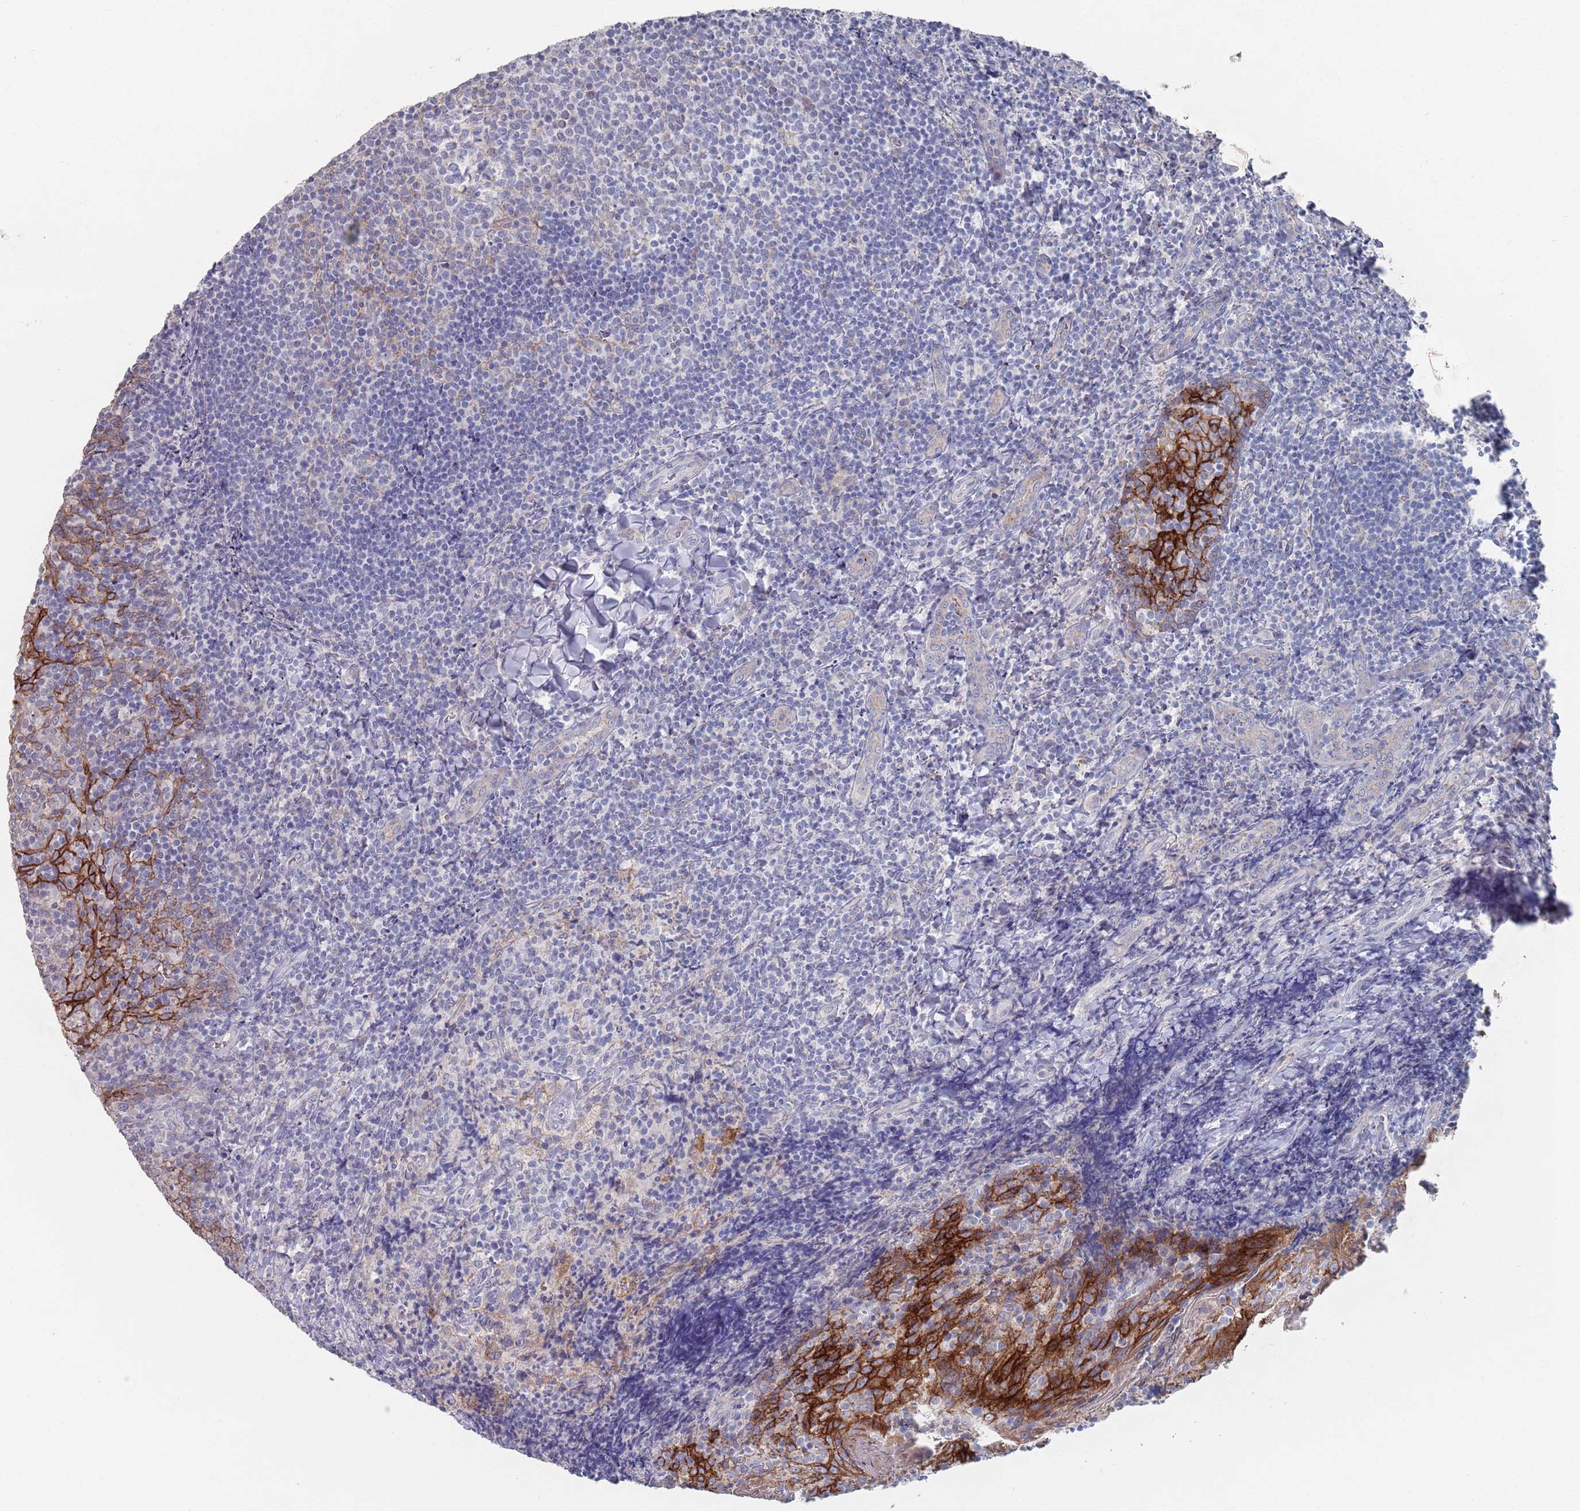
{"staining": {"intensity": "moderate", "quantity": "<25%", "location": "cytoplasmic/membranous"}, "tissue": "tonsil", "cell_type": "Germinal center cells", "image_type": "normal", "snomed": [{"axis": "morphology", "description": "Normal tissue, NOS"}, {"axis": "topography", "description": "Tonsil"}], "caption": "Immunohistochemistry staining of normal tonsil, which displays low levels of moderate cytoplasmic/membranous positivity in approximately <25% of germinal center cells indicating moderate cytoplasmic/membranous protein staining. The staining was performed using DAB (3,3'-diaminobenzidine) (brown) for protein detection and nuclei were counterstained in hematoxylin (blue).", "gene": "PROM2", "patient": {"sex": "female", "age": 10}}